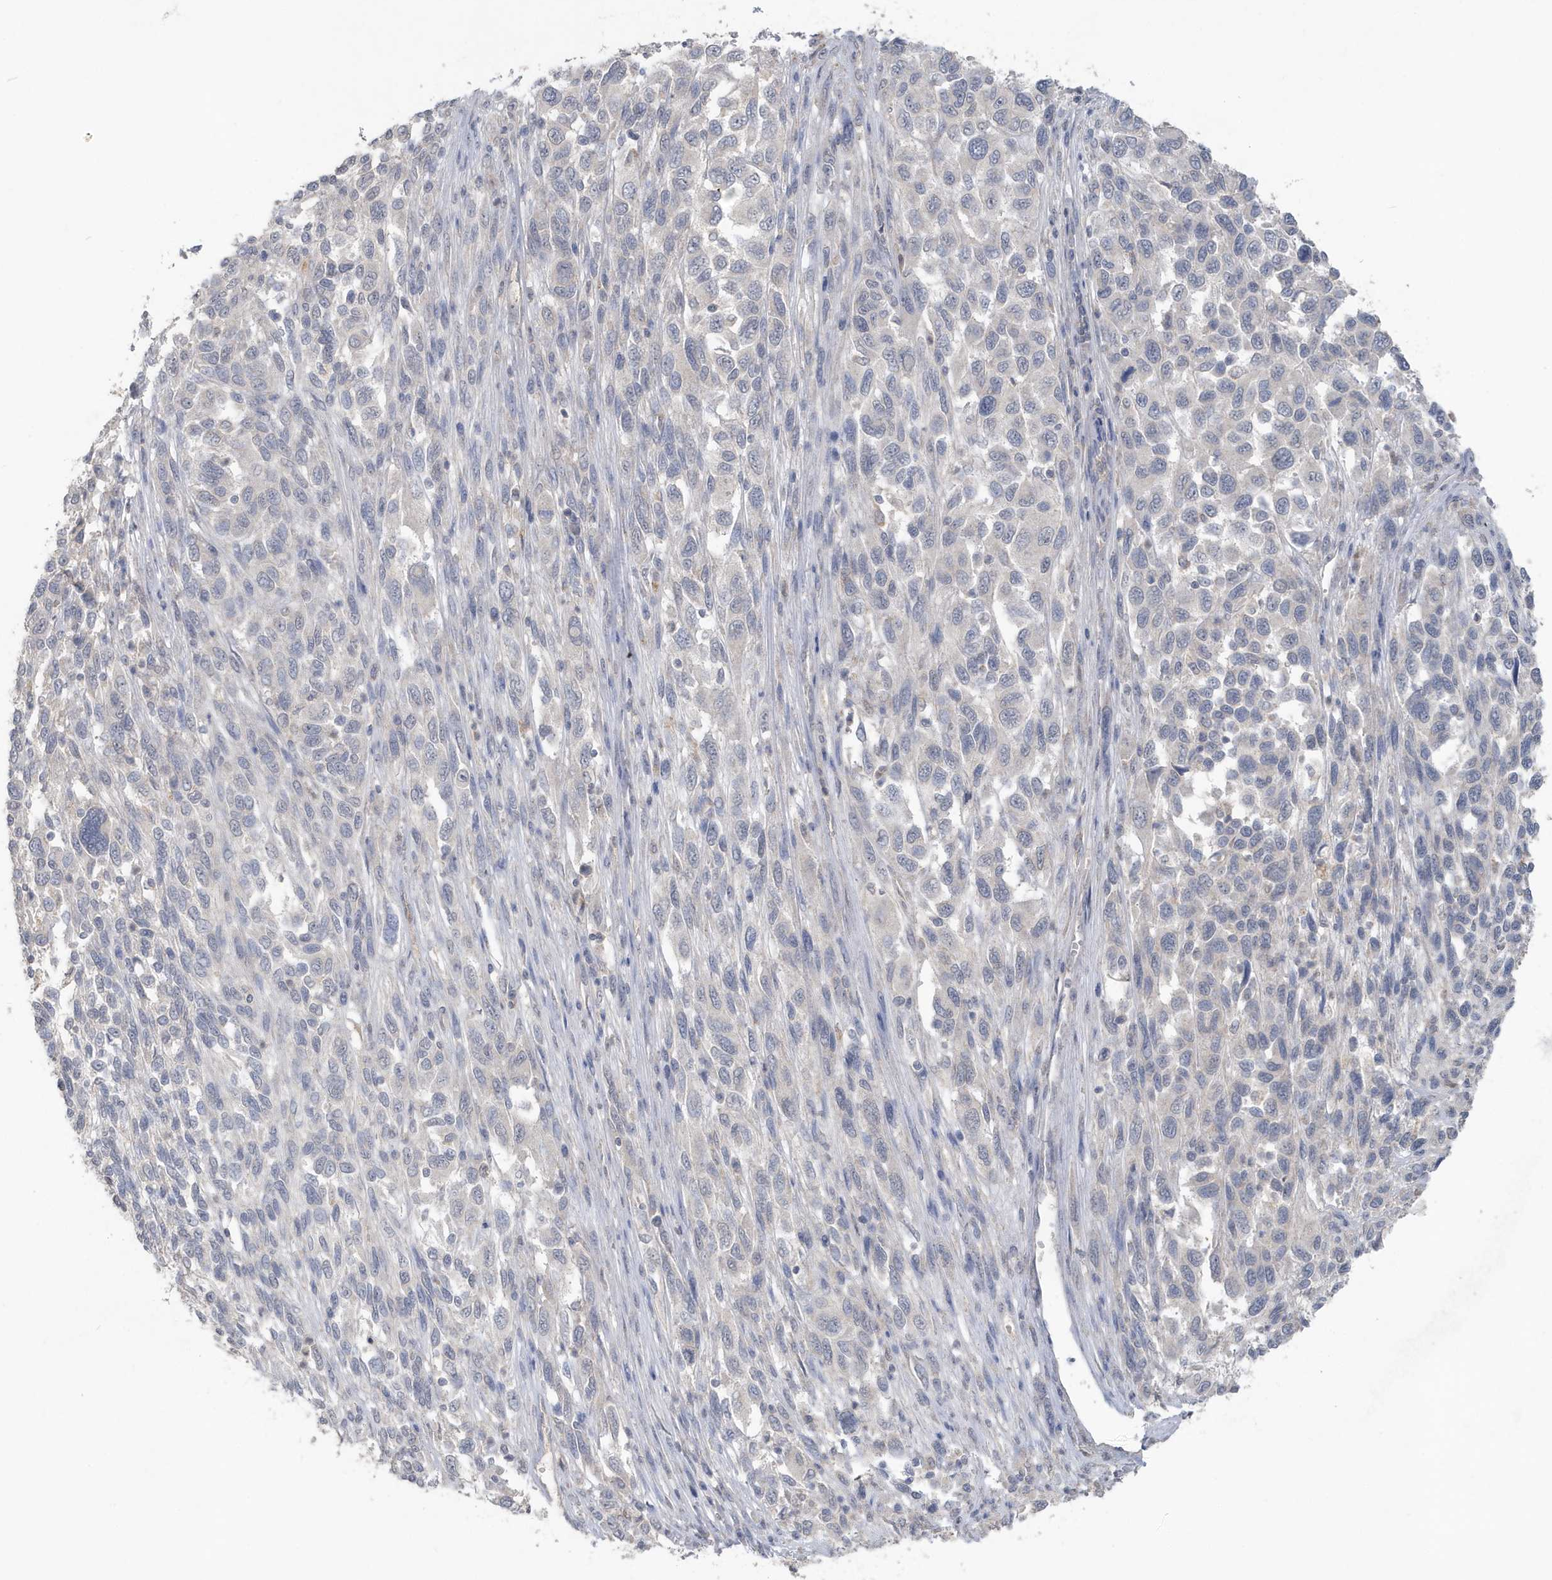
{"staining": {"intensity": "negative", "quantity": "none", "location": "none"}, "tissue": "melanoma", "cell_type": "Tumor cells", "image_type": "cancer", "snomed": [{"axis": "morphology", "description": "Malignant melanoma, Metastatic site"}, {"axis": "topography", "description": "Lymph node"}], "caption": "Immunohistochemistry histopathology image of neoplastic tissue: melanoma stained with DAB exhibits no significant protein staining in tumor cells.", "gene": "C1RL", "patient": {"sex": "male", "age": 61}}